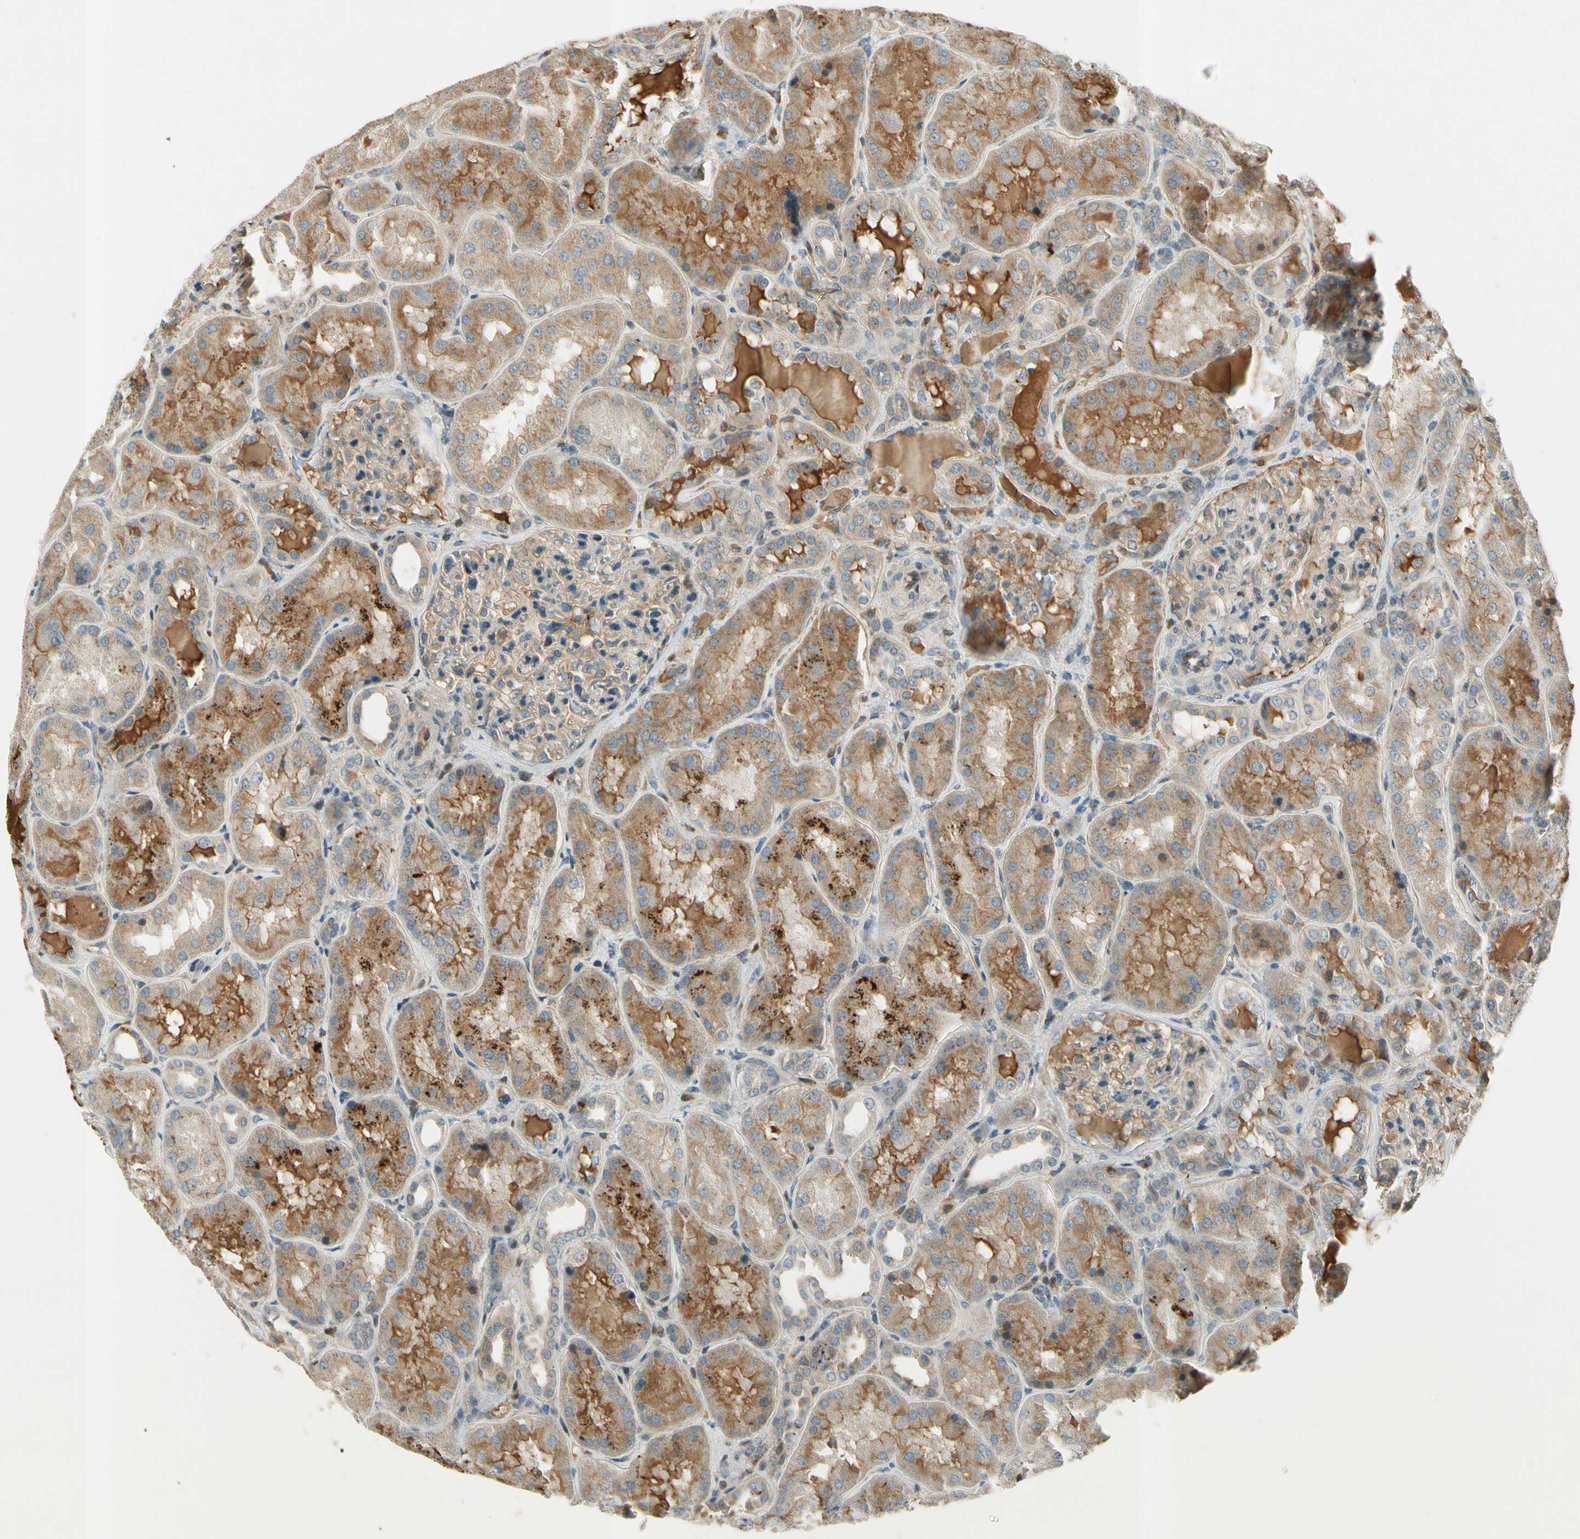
{"staining": {"intensity": "weak", "quantity": ">75%", "location": "cytoplasmic/membranous"}, "tissue": "kidney", "cell_type": "Cells in glomeruli", "image_type": "normal", "snomed": [{"axis": "morphology", "description": "Normal tissue, NOS"}, {"axis": "topography", "description": "Kidney"}], "caption": "Kidney stained for a protein shows weak cytoplasmic/membranous positivity in cells in glomeruli.", "gene": "ICAM5", "patient": {"sex": "female", "age": 56}}